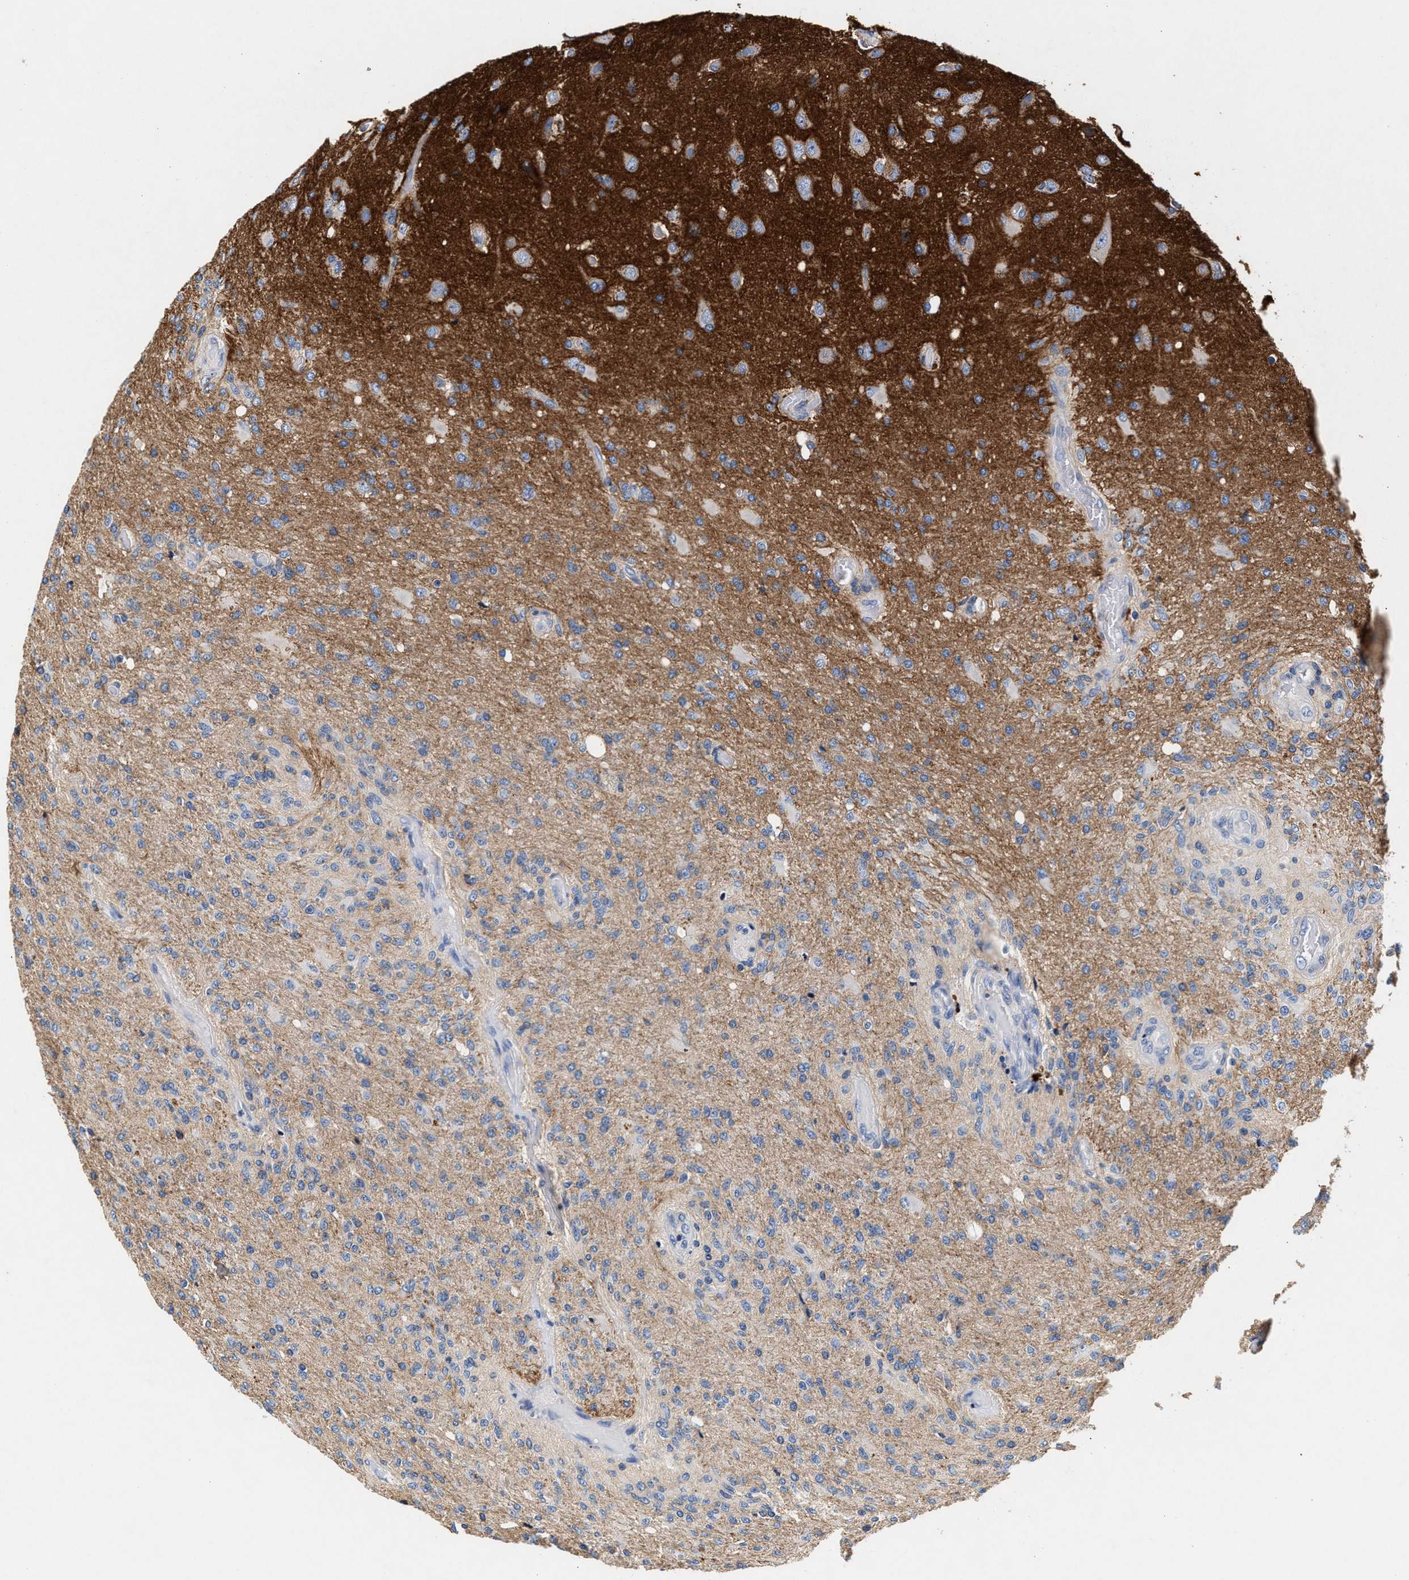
{"staining": {"intensity": "negative", "quantity": "none", "location": "none"}, "tissue": "glioma", "cell_type": "Tumor cells", "image_type": "cancer", "snomed": [{"axis": "morphology", "description": "Normal tissue, NOS"}, {"axis": "morphology", "description": "Glioma, malignant, High grade"}, {"axis": "topography", "description": "Cerebral cortex"}], "caption": "High magnification brightfield microscopy of malignant glioma (high-grade) stained with DAB (brown) and counterstained with hematoxylin (blue): tumor cells show no significant expression. (Stains: DAB IHC with hematoxylin counter stain, Microscopy: brightfield microscopy at high magnification).", "gene": "GNAI3", "patient": {"sex": "male", "age": 77}}